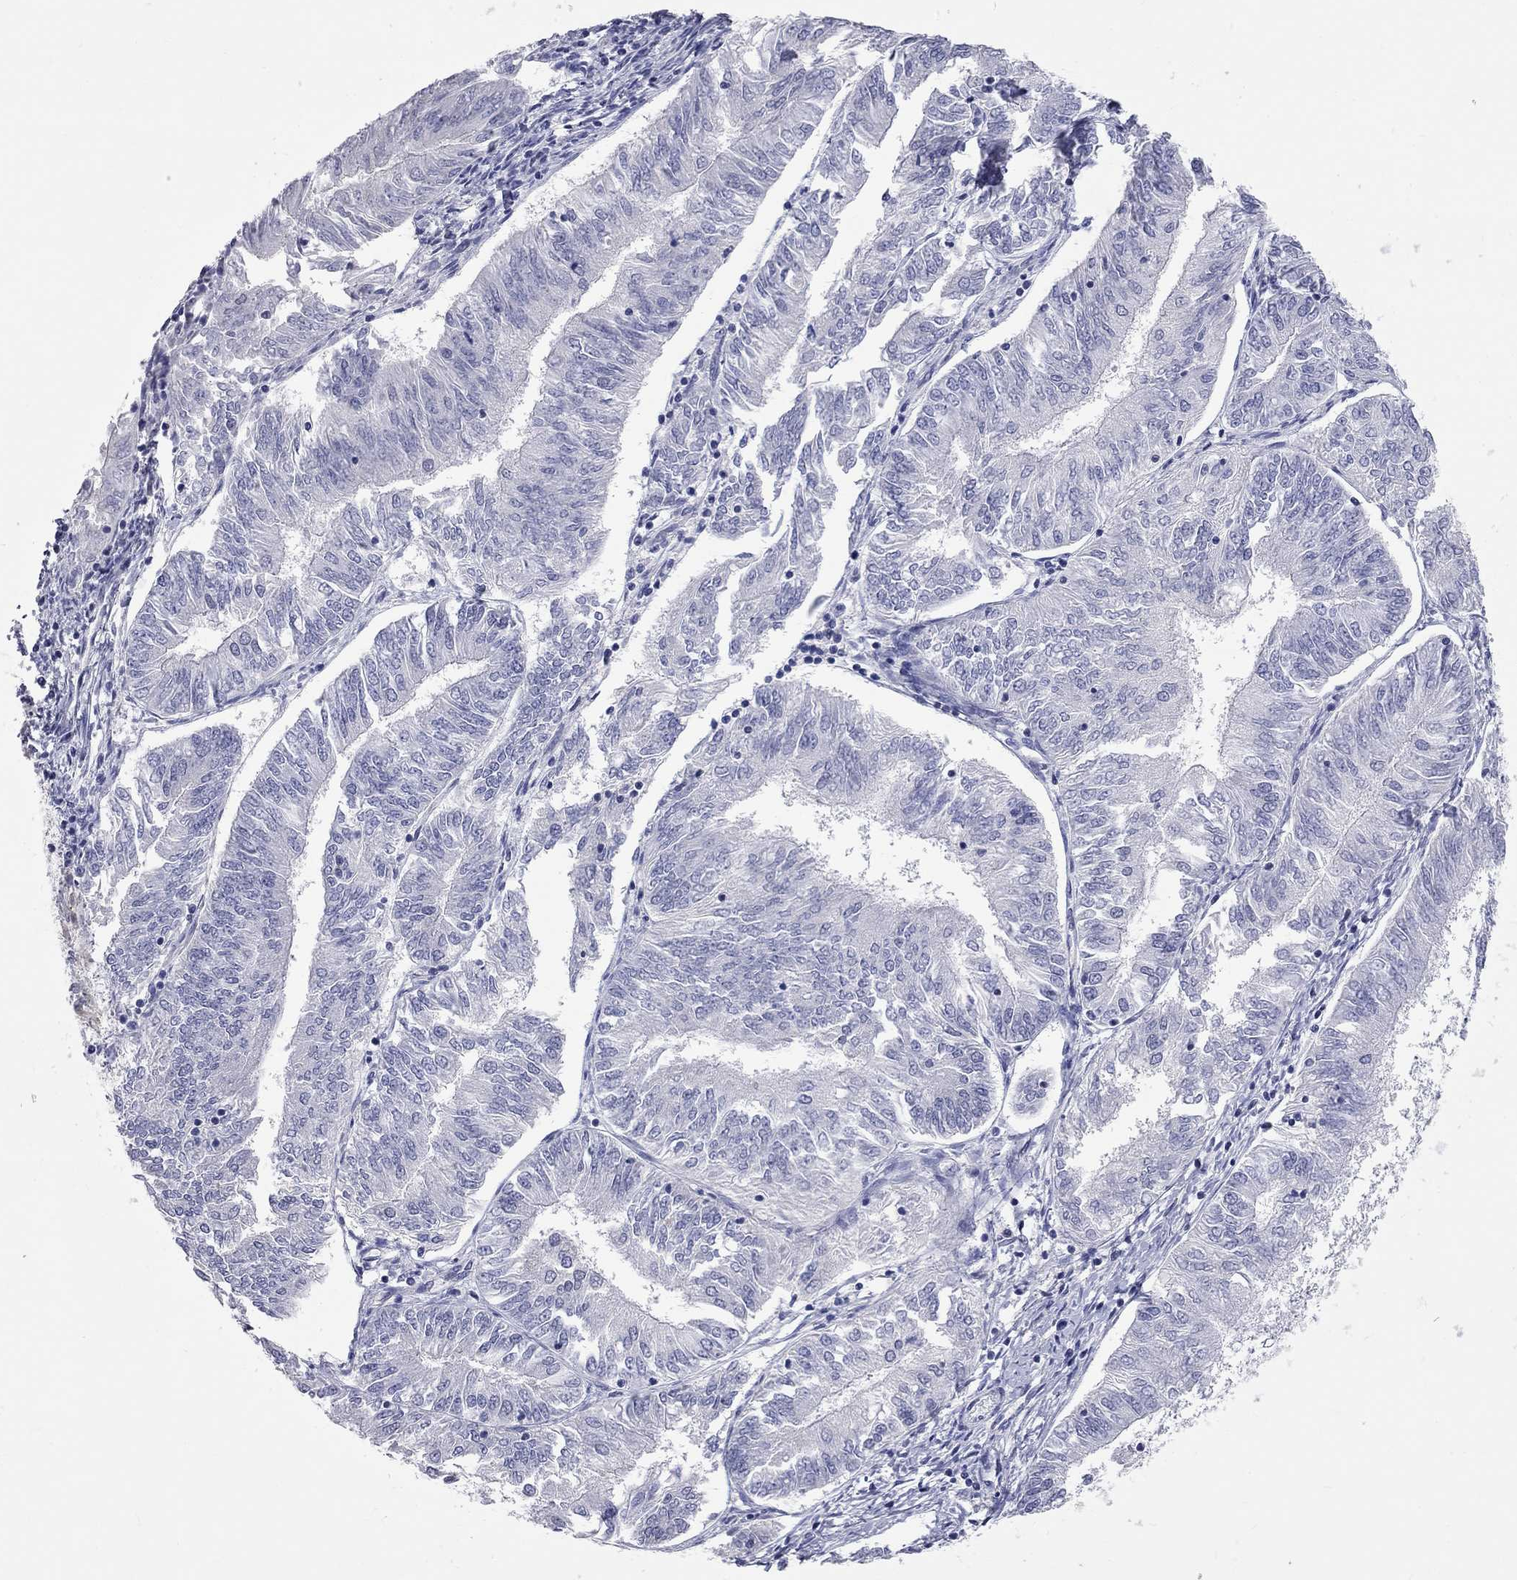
{"staining": {"intensity": "negative", "quantity": "none", "location": "none"}, "tissue": "endometrial cancer", "cell_type": "Tumor cells", "image_type": "cancer", "snomed": [{"axis": "morphology", "description": "Adenocarcinoma, NOS"}, {"axis": "topography", "description": "Endometrium"}], "caption": "Adenocarcinoma (endometrial) was stained to show a protein in brown. There is no significant staining in tumor cells.", "gene": "OPRK1", "patient": {"sex": "female", "age": 58}}